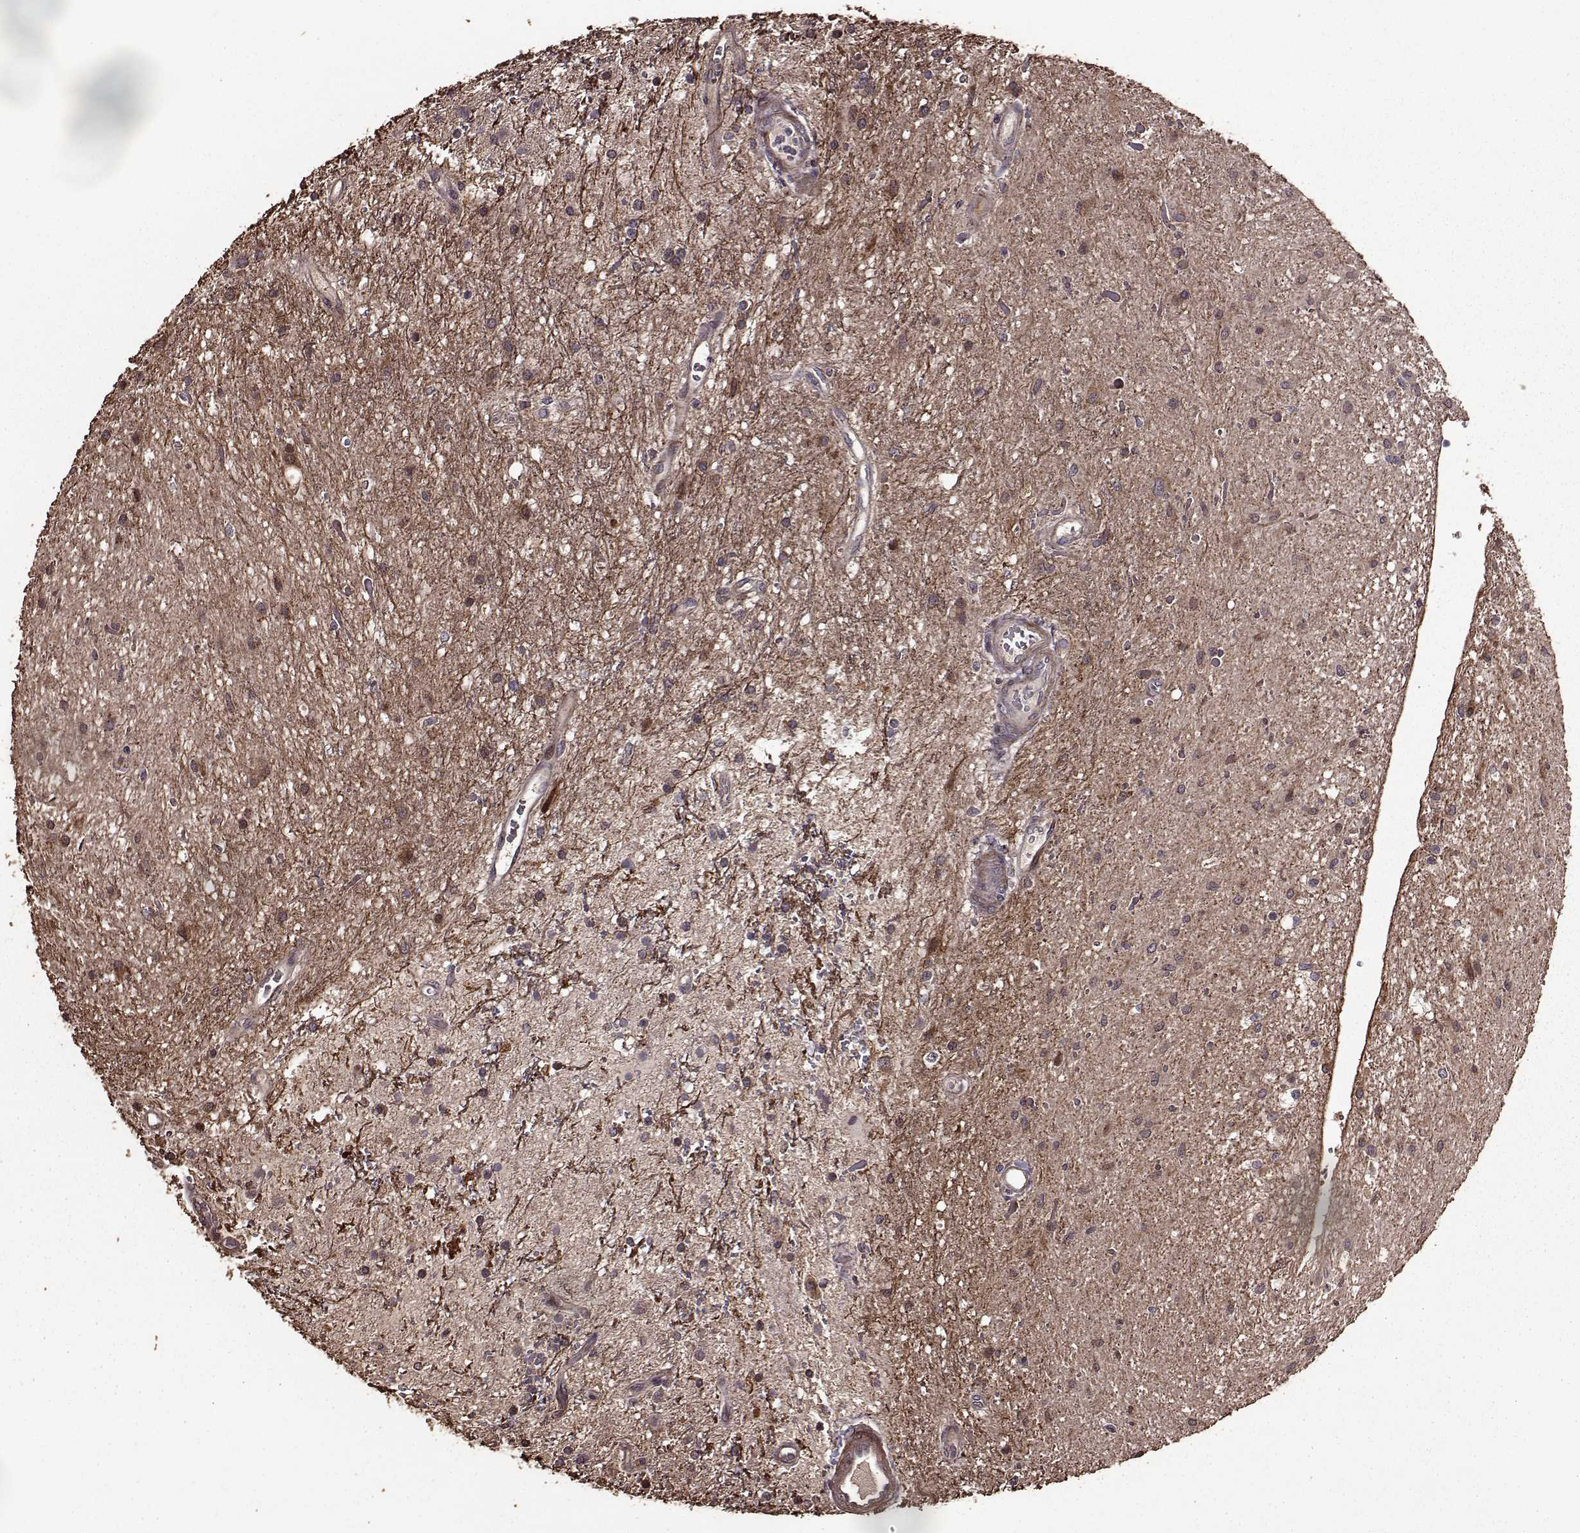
{"staining": {"intensity": "moderate", "quantity": "25%-75%", "location": "cytoplasmic/membranous"}, "tissue": "glioma", "cell_type": "Tumor cells", "image_type": "cancer", "snomed": [{"axis": "morphology", "description": "Glioma, malignant, Low grade"}, {"axis": "topography", "description": "Cerebellum"}], "caption": "Moderate cytoplasmic/membranous expression for a protein is identified in approximately 25%-75% of tumor cells of malignant glioma (low-grade) using IHC.", "gene": "FBXW11", "patient": {"sex": "female", "age": 14}}